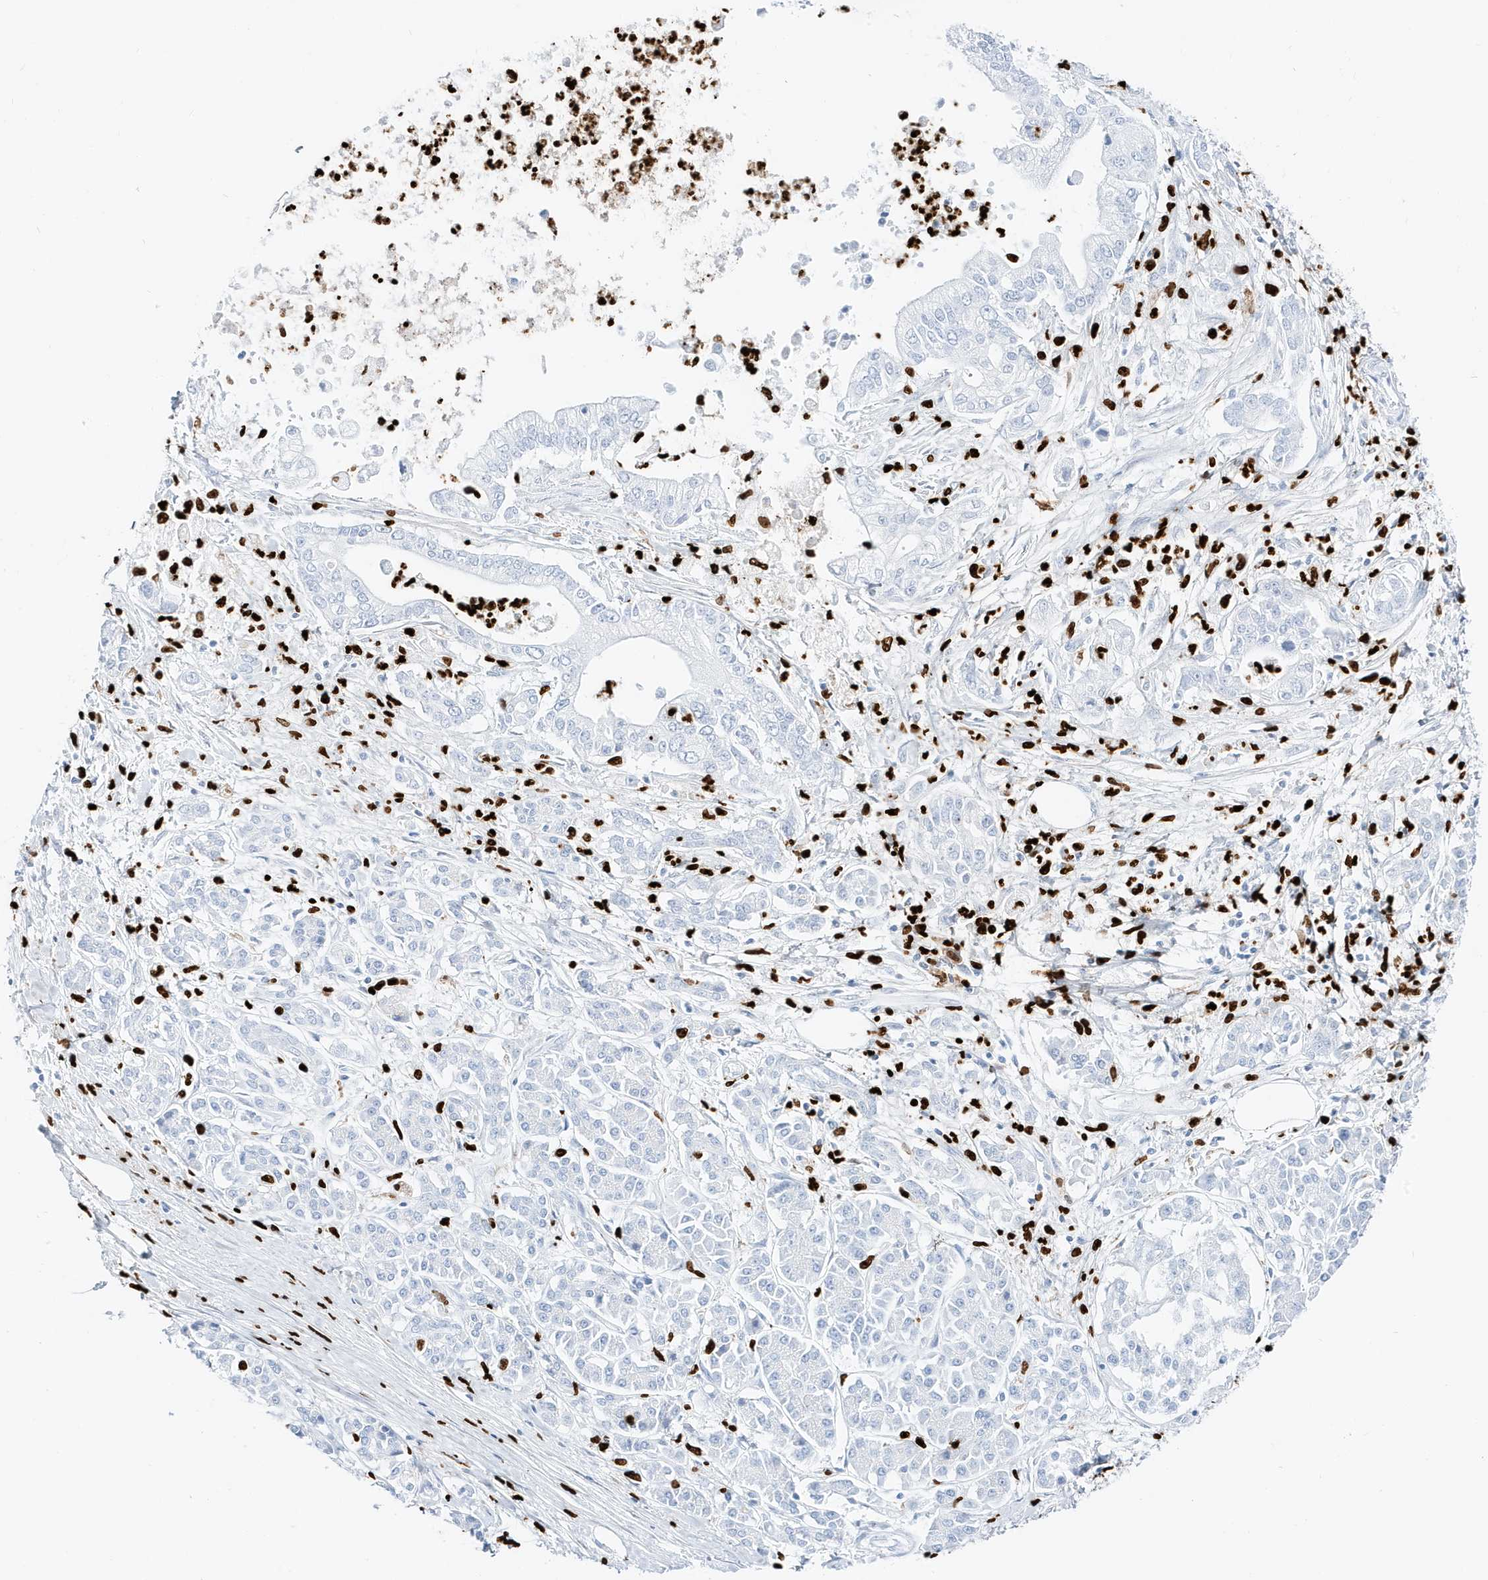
{"staining": {"intensity": "negative", "quantity": "none", "location": "none"}, "tissue": "pancreatic cancer", "cell_type": "Tumor cells", "image_type": "cancer", "snomed": [{"axis": "morphology", "description": "Adenocarcinoma, NOS"}, {"axis": "topography", "description": "Pancreas"}], "caption": "High magnification brightfield microscopy of pancreatic adenocarcinoma stained with DAB (brown) and counterstained with hematoxylin (blue): tumor cells show no significant staining.", "gene": "MNDA", "patient": {"sex": "male", "age": 69}}